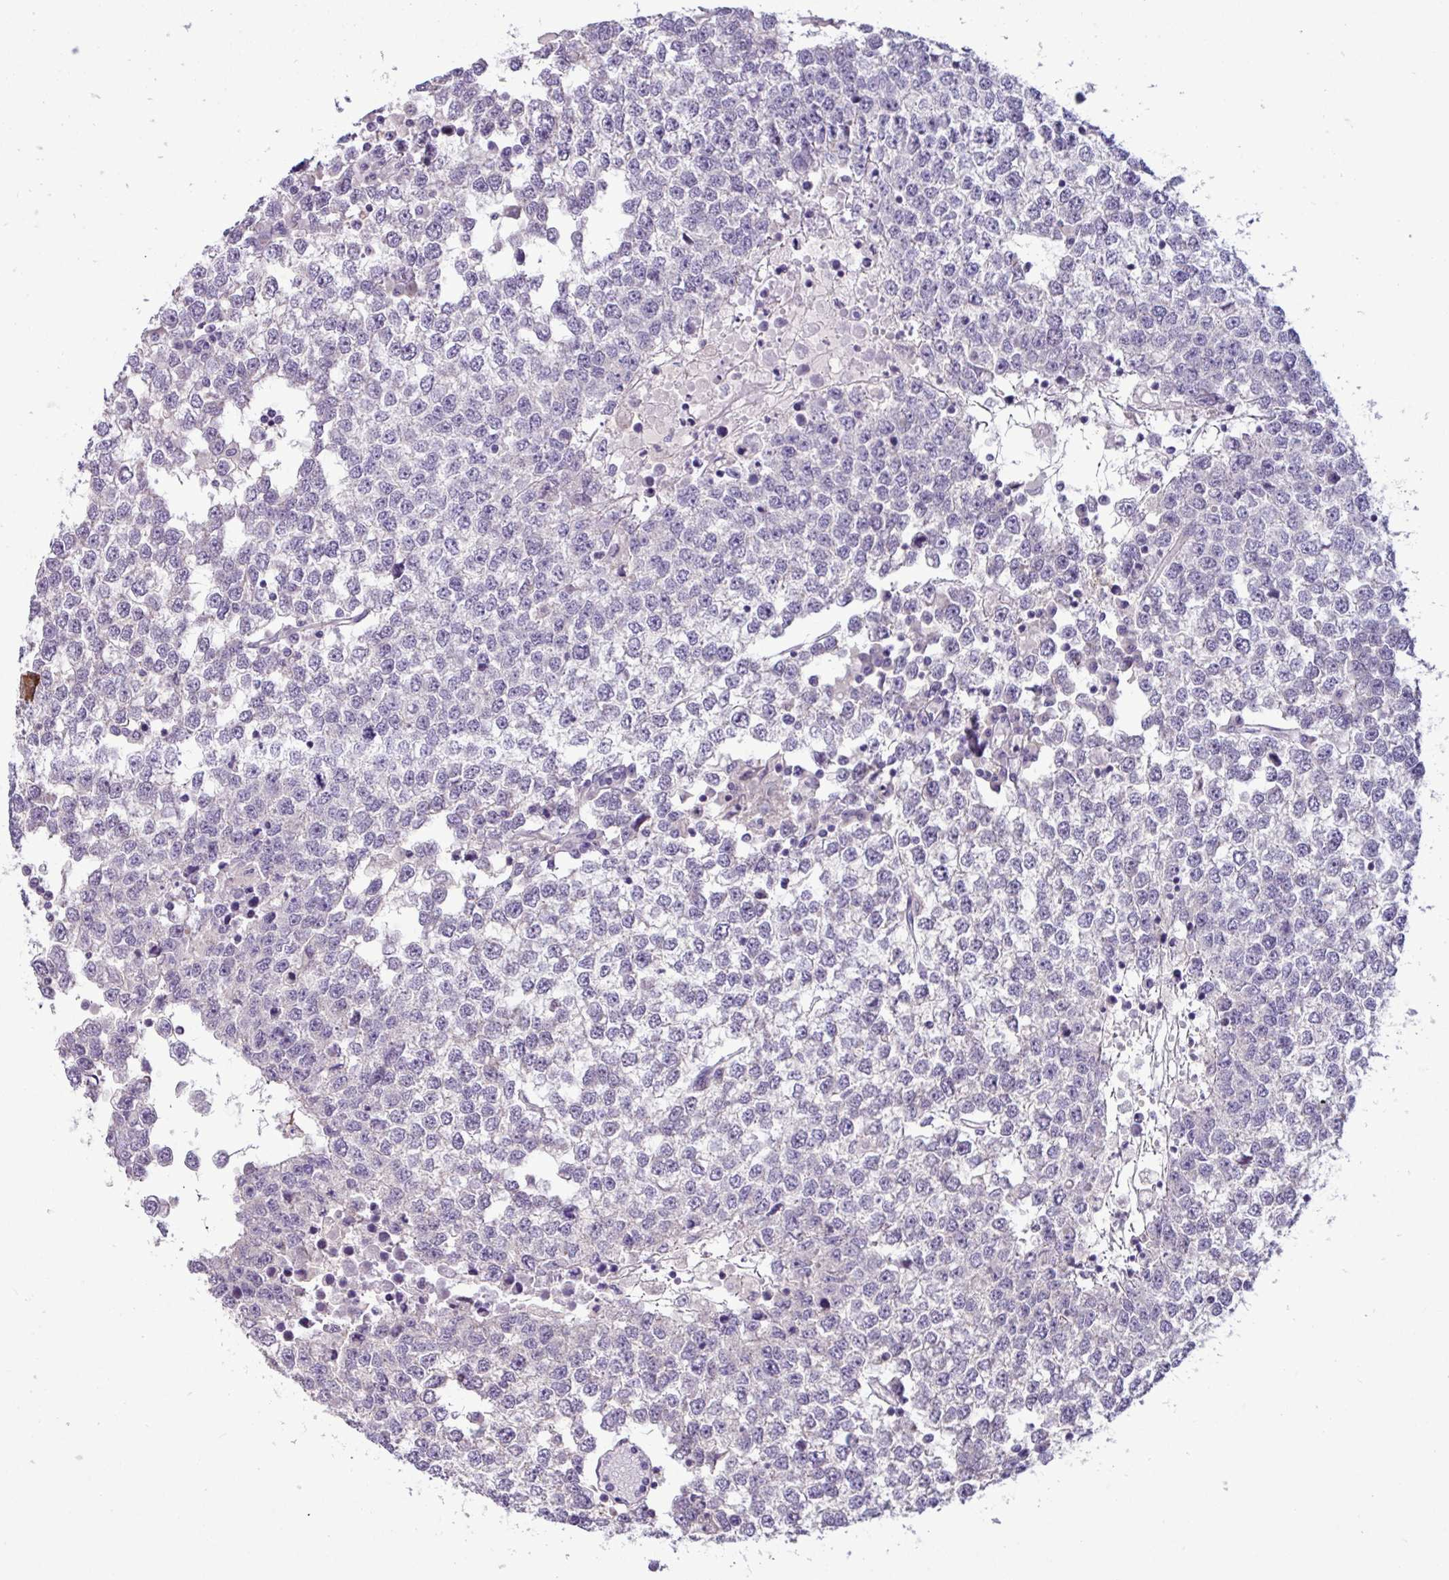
{"staining": {"intensity": "negative", "quantity": "none", "location": "none"}, "tissue": "testis cancer", "cell_type": "Tumor cells", "image_type": "cancer", "snomed": [{"axis": "morphology", "description": "Seminoma, NOS"}, {"axis": "topography", "description": "Testis"}], "caption": "High power microscopy photomicrograph of an IHC micrograph of seminoma (testis), revealing no significant positivity in tumor cells.", "gene": "PNLDC1", "patient": {"sex": "male", "age": 65}}